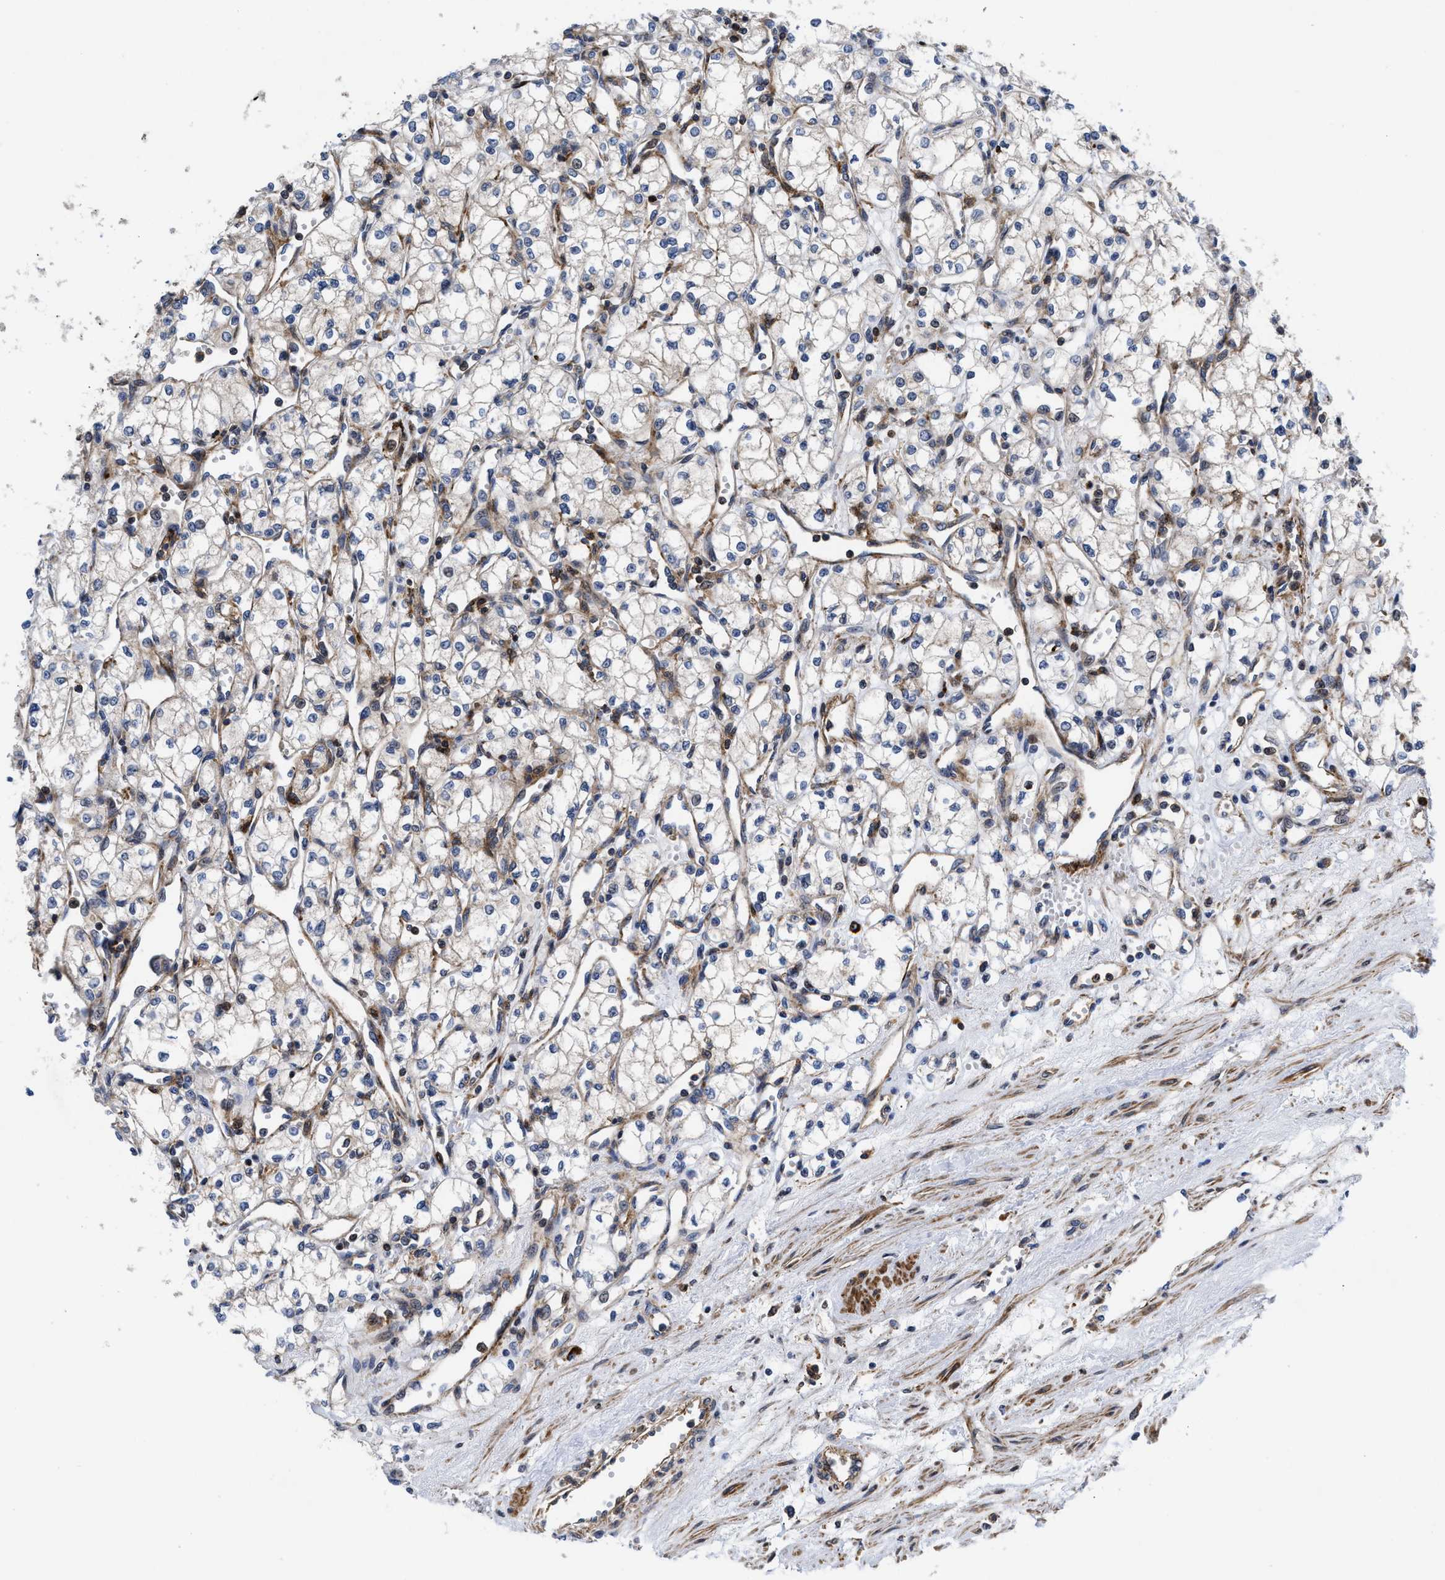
{"staining": {"intensity": "weak", "quantity": "<25%", "location": "cytoplasmic/membranous"}, "tissue": "renal cancer", "cell_type": "Tumor cells", "image_type": "cancer", "snomed": [{"axis": "morphology", "description": "Adenocarcinoma, NOS"}, {"axis": "topography", "description": "Kidney"}], "caption": "Tumor cells show no significant expression in renal adenocarcinoma.", "gene": "SPAST", "patient": {"sex": "male", "age": 59}}